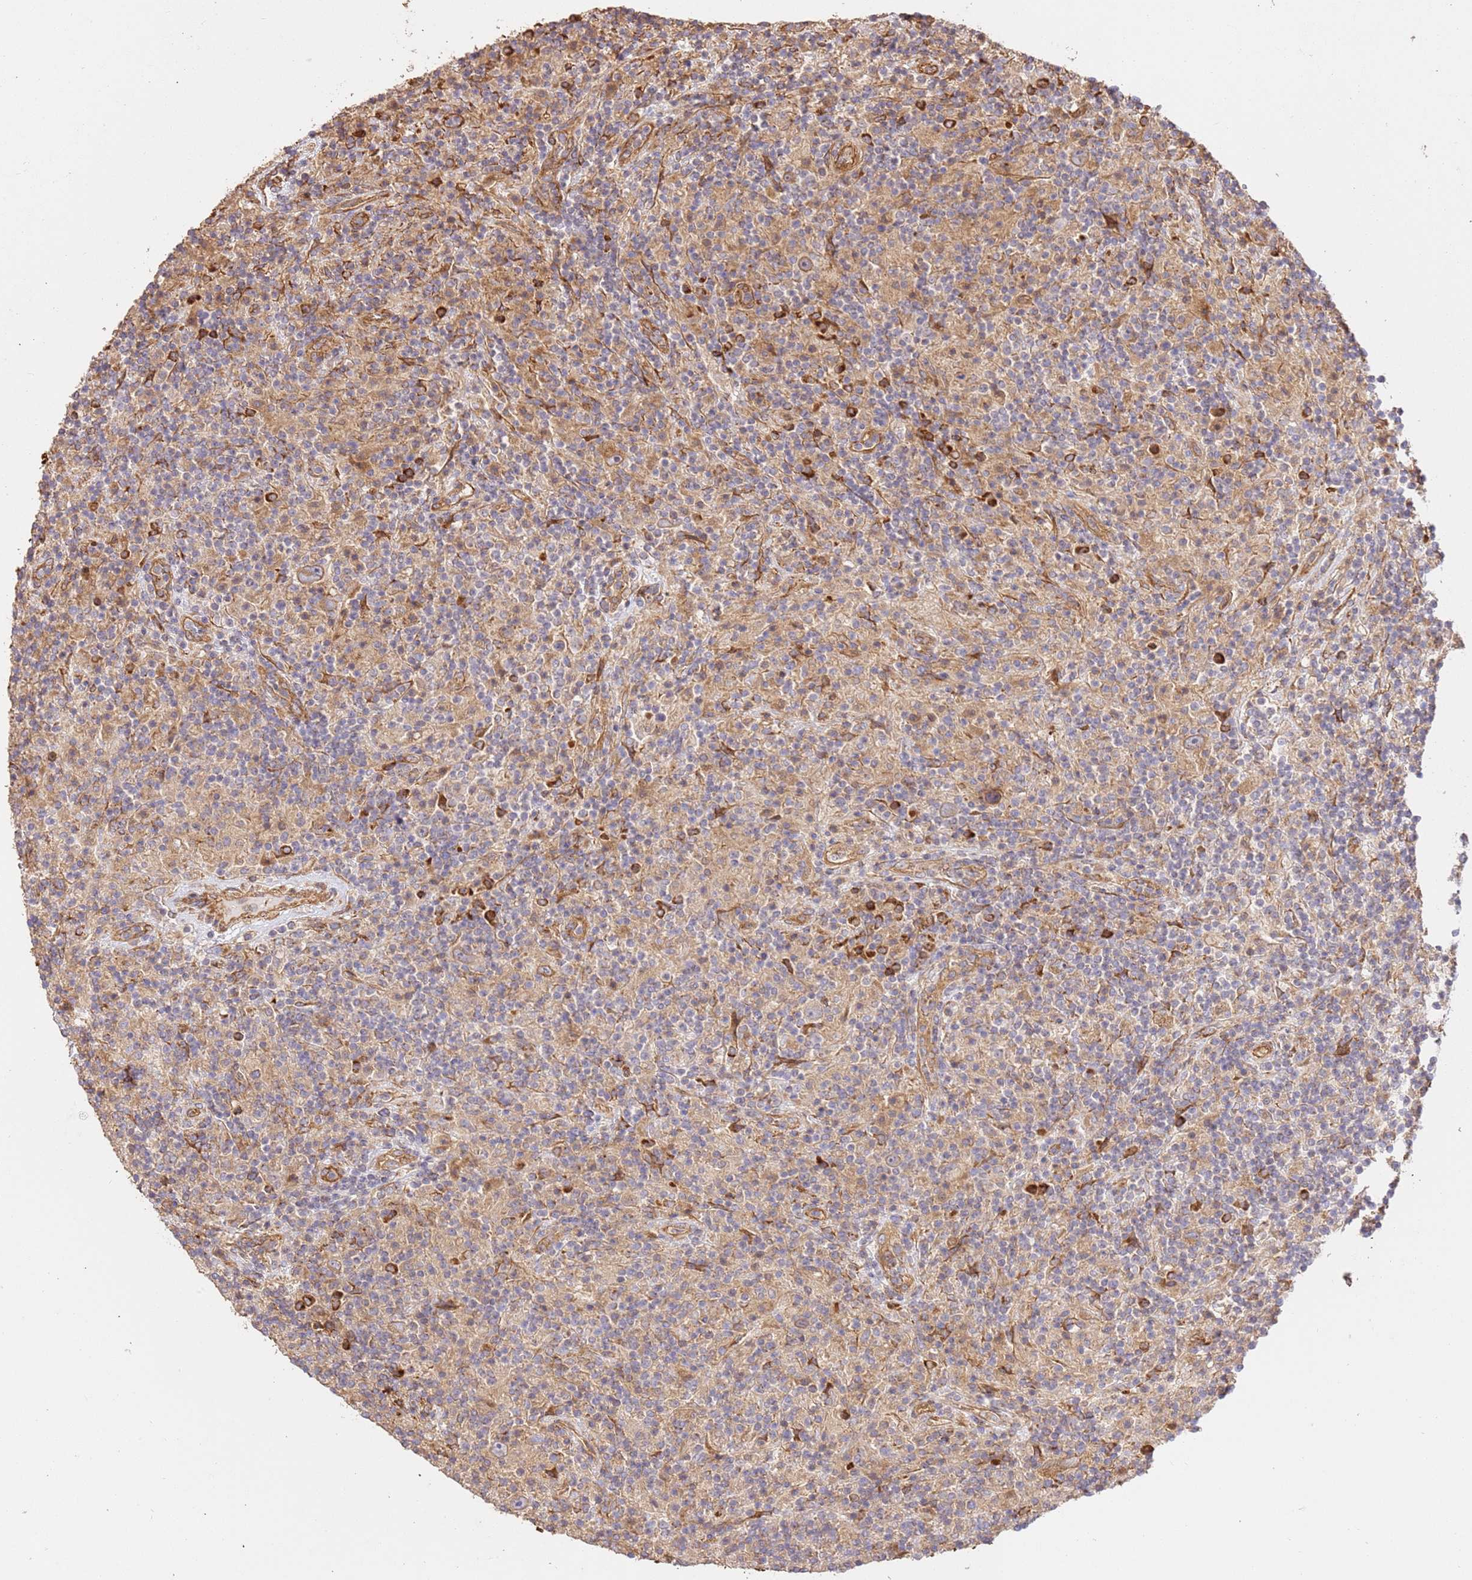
{"staining": {"intensity": "moderate", "quantity": ">75%", "location": "cytoplasmic/membranous"}, "tissue": "lymphoma", "cell_type": "Tumor cells", "image_type": "cancer", "snomed": [{"axis": "morphology", "description": "Hodgkin's disease, NOS"}, {"axis": "topography", "description": "Lymph node"}], "caption": "This image reveals immunohistochemistry staining of human lymphoma, with medium moderate cytoplasmic/membranous staining in approximately >75% of tumor cells.", "gene": "ZBTB39", "patient": {"sex": "male", "age": 70}}